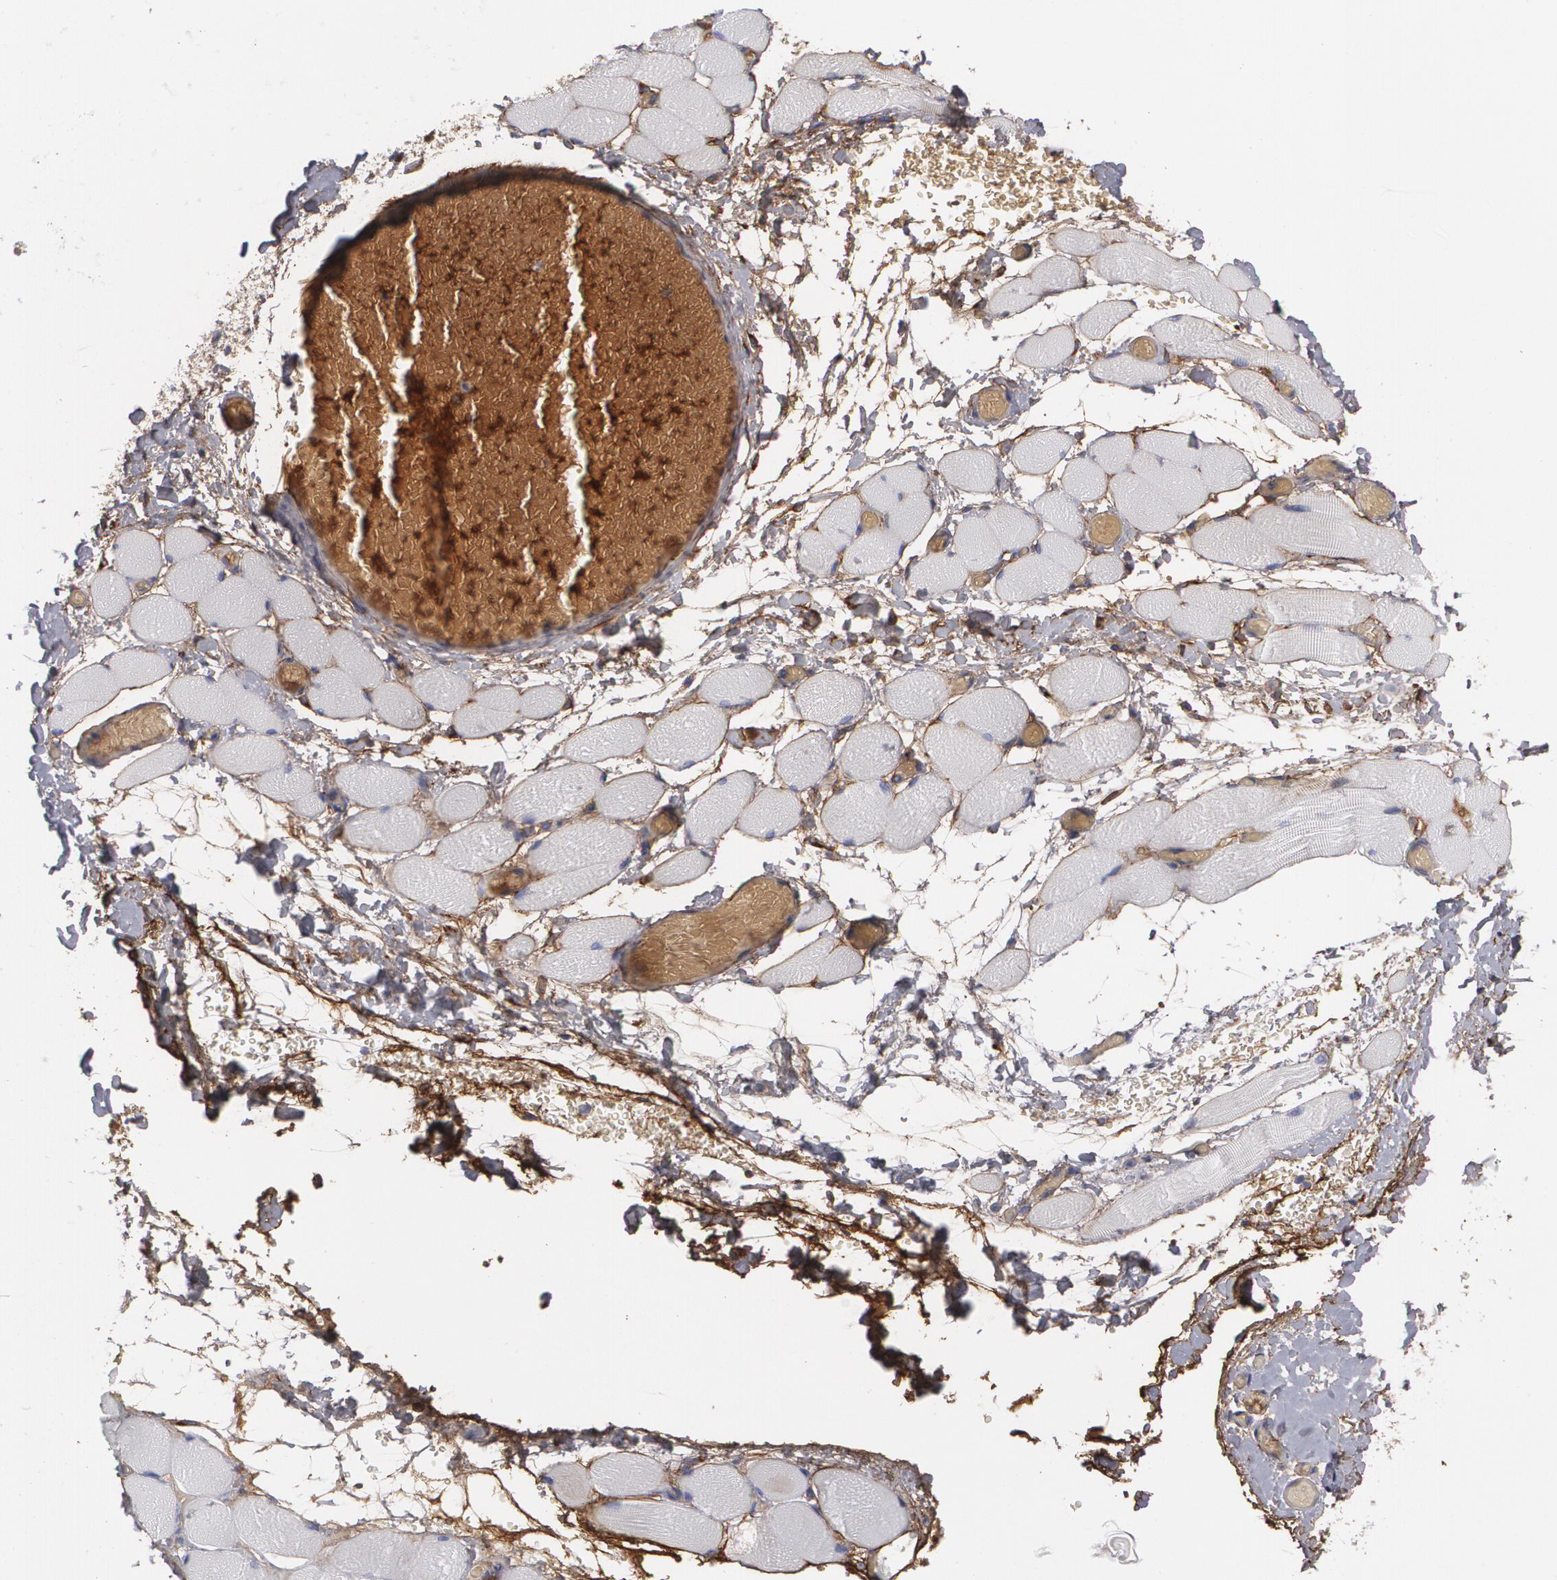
{"staining": {"intensity": "negative", "quantity": "none", "location": "none"}, "tissue": "skeletal muscle", "cell_type": "Myocytes", "image_type": "normal", "snomed": [{"axis": "morphology", "description": "Normal tissue, NOS"}, {"axis": "topography", "description": "Skeletal muscle"}, {"axis": "topography", "description": "Soft tissue"}], "caption": "Histopathology image shows no protein expression in myocytes of normal skeletal muscle.", "gene": "FBLN1", "patient": {"sex": "female", "age": 58}}